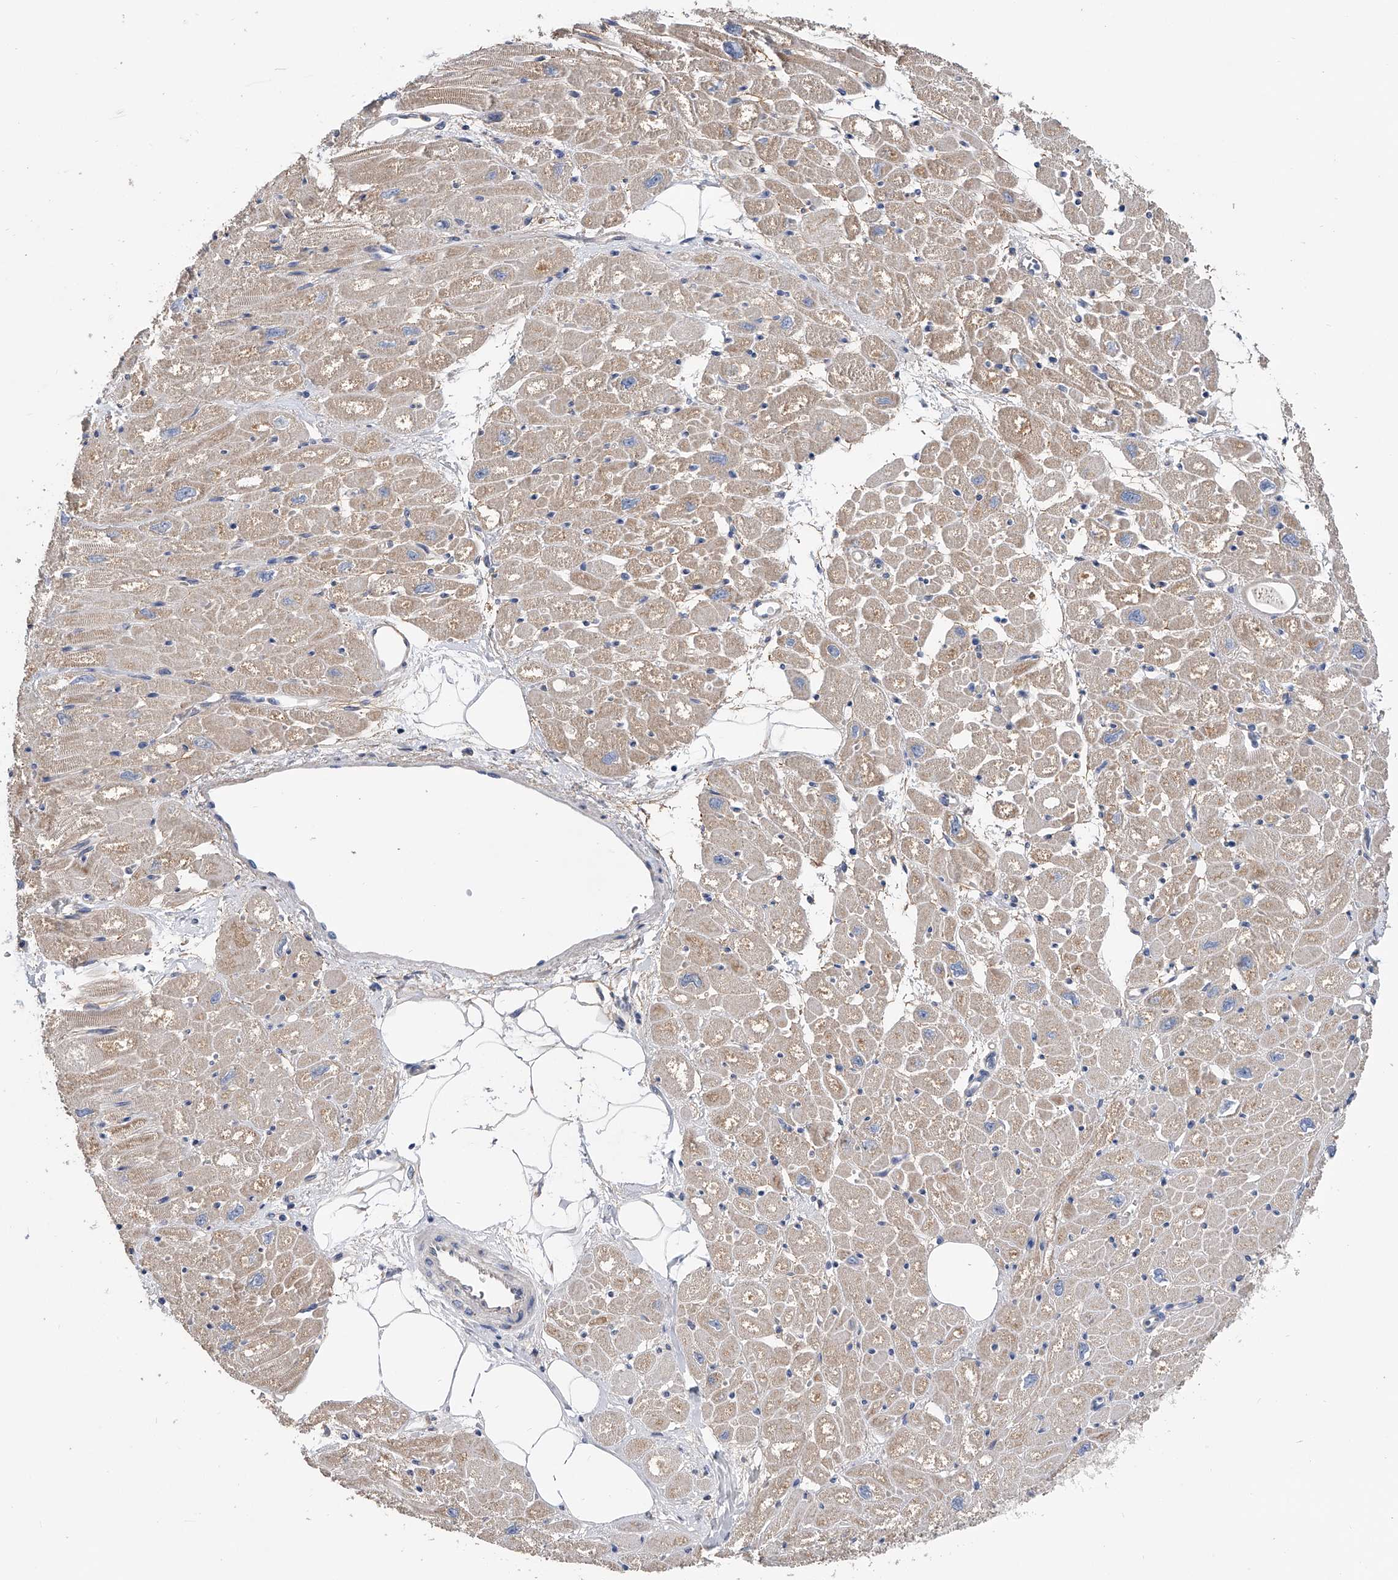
{"staining": {"intensity": "weak", "quantity": ">75%", "location": "cytoplasmic/membranous"}, "tissue": "heart muscle", "cell_type": "Cardiomyocytes", "image_type": "normal", "snomed": [{"axis": "morphology", "description": "Normal tissue, NOS"}, {"axis": "topography", "description": "Heart"}], "caption": "Immunohistochemical staining of benign human heart muscle reveals weak cytoplasmic/membranous protein positivity in about >75% of cardiomyocytes. (Stains: DAB in brown, nuclei in blue, Microscopy: brightfield microscopy at high magnification).", "gene": "PGM3", "patient": {"sex": "male", "age": 50}}